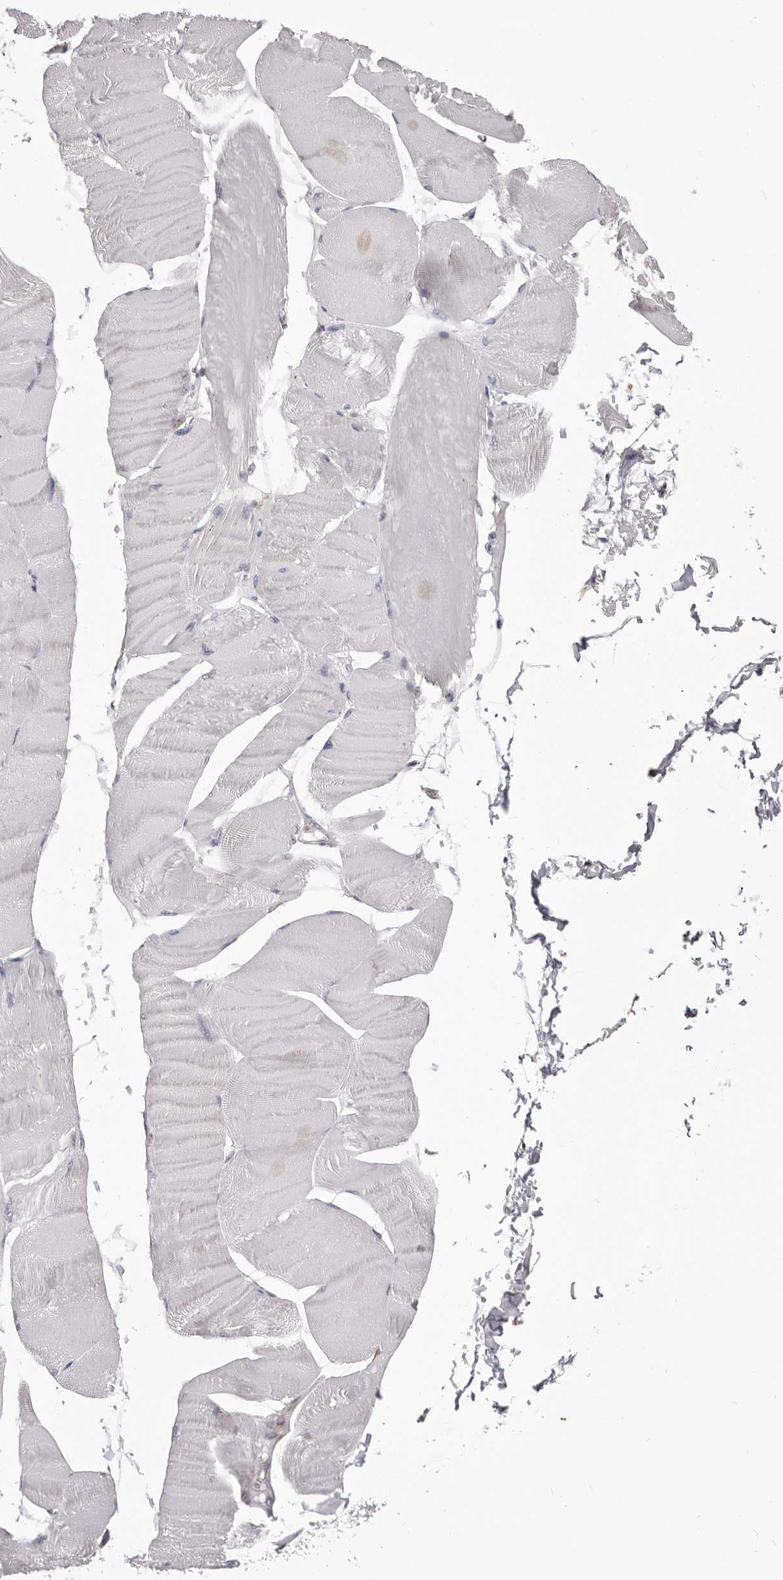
{"staining": {"intensity": "negative", "quantity": "none", "location": "none"}, "tissue": "skeletal muscle", "cell_type": "Myocytes", "image_type": "normal", "snomed": [{"axis": "morphology", "description": "Normal tissue, NOS"}, {"axis": "morphology", "description": "Basal cell carcinoma"}, {"axis": "topography", "description": "Skeletal muscle"}], "caption": "Human skeletal muscle stained for a protein using immunohistochemistry (IHC) demonstrates no expression in myocytes.", "gene": "QRSL1", "patient": {"sex": "female", "age": 64}}